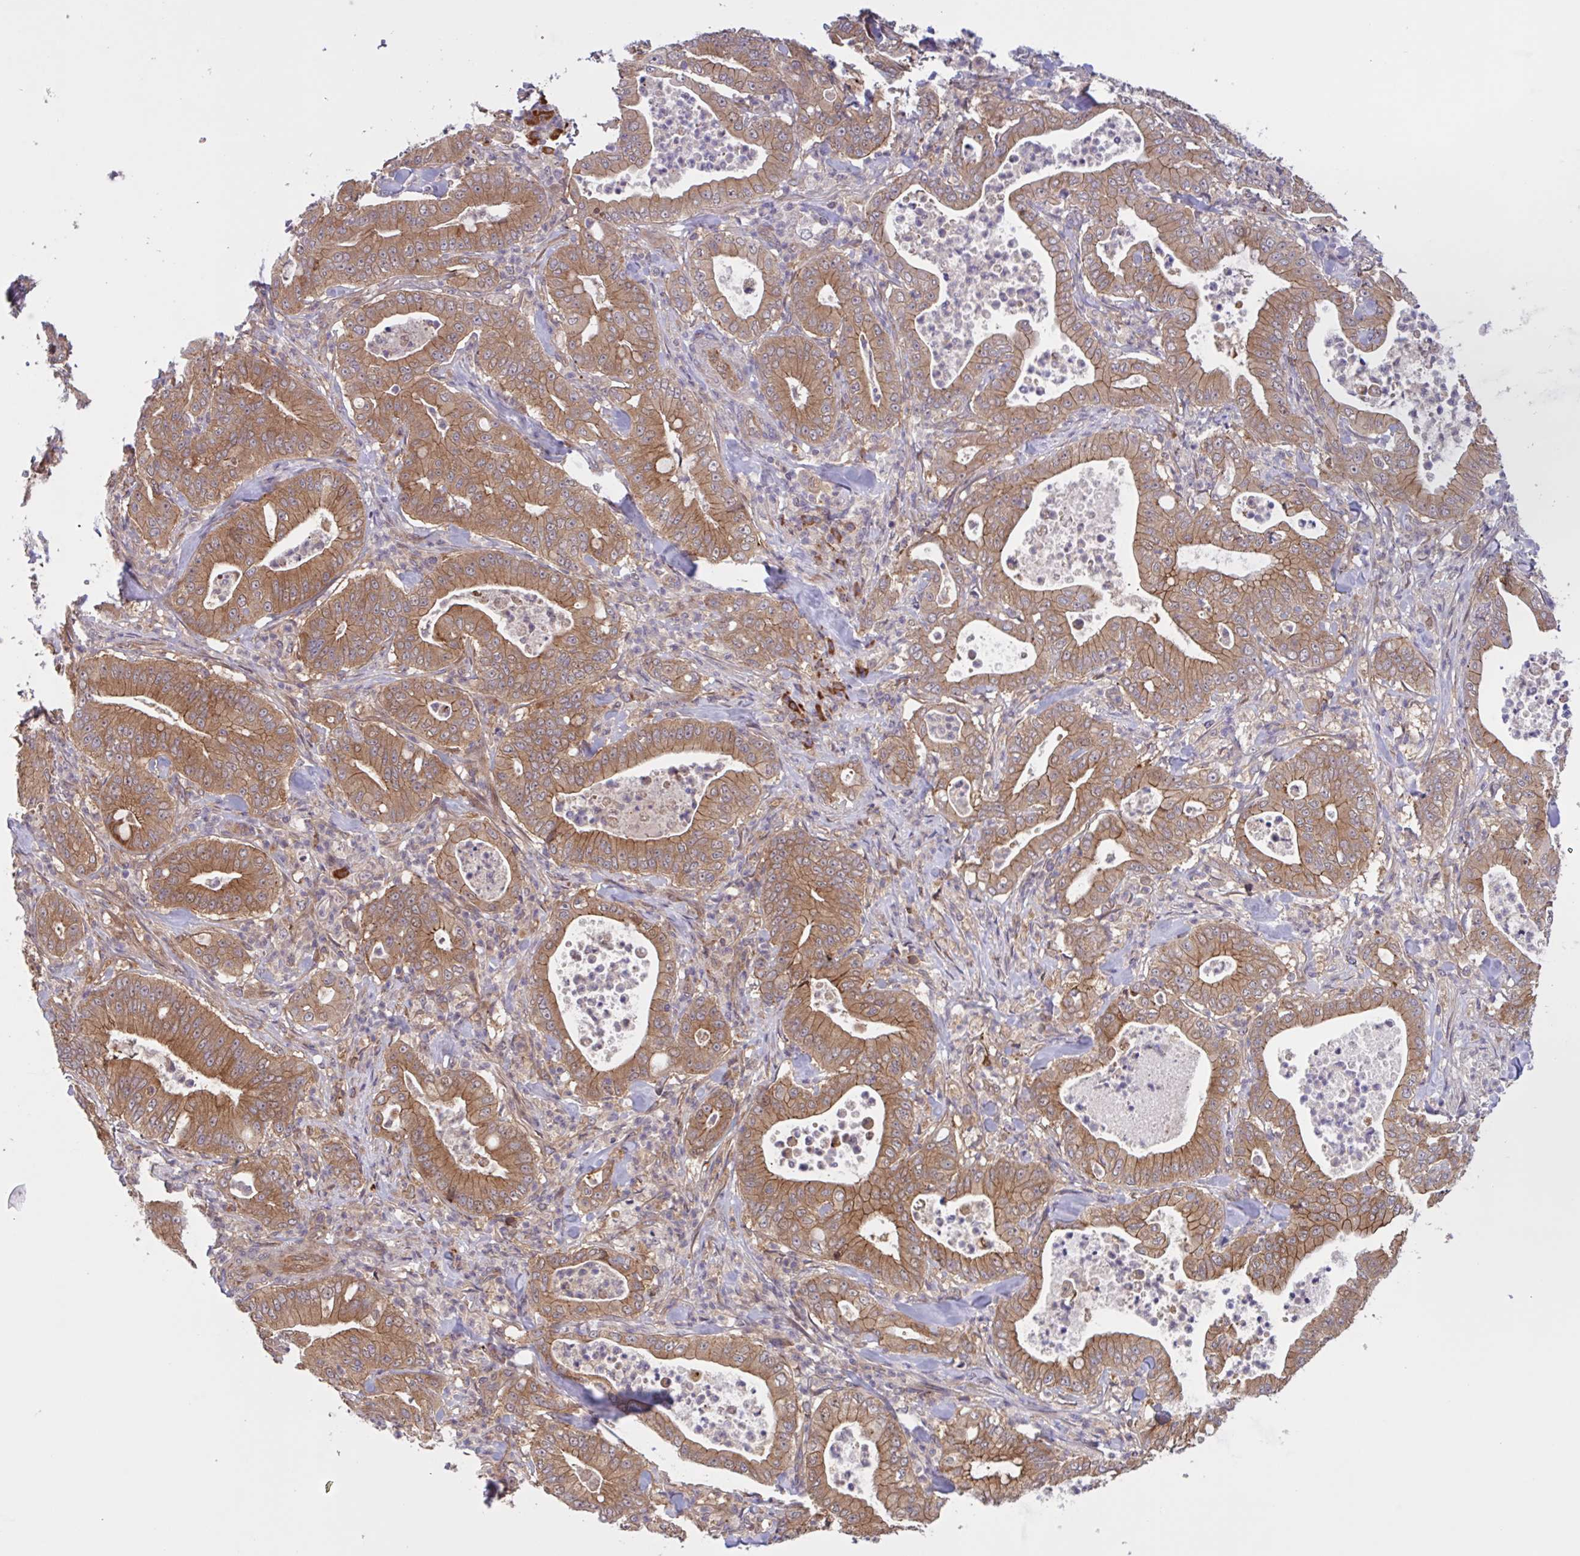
{"staining": {"intensity": "moderate", "quantity": ">75%", "location": "cytoplasmic/membranous"}, "tissue": "pancreatic cancer", "cell_type": "Tumor cells", "image_type": "cancer", "snomed": [{"axis": "morphology", "description": "Adenocarcinoma, NOS"}, {"axis": "topography", "description": "Pancreas"}], "caption": "Tumor cells show moderate cytoplasmic/membranous positivity in about >75% of cells in adenocarcinoma (pancreatic).", "gene": "INTS10", "patient": {"sex": "male", "age": 71}}